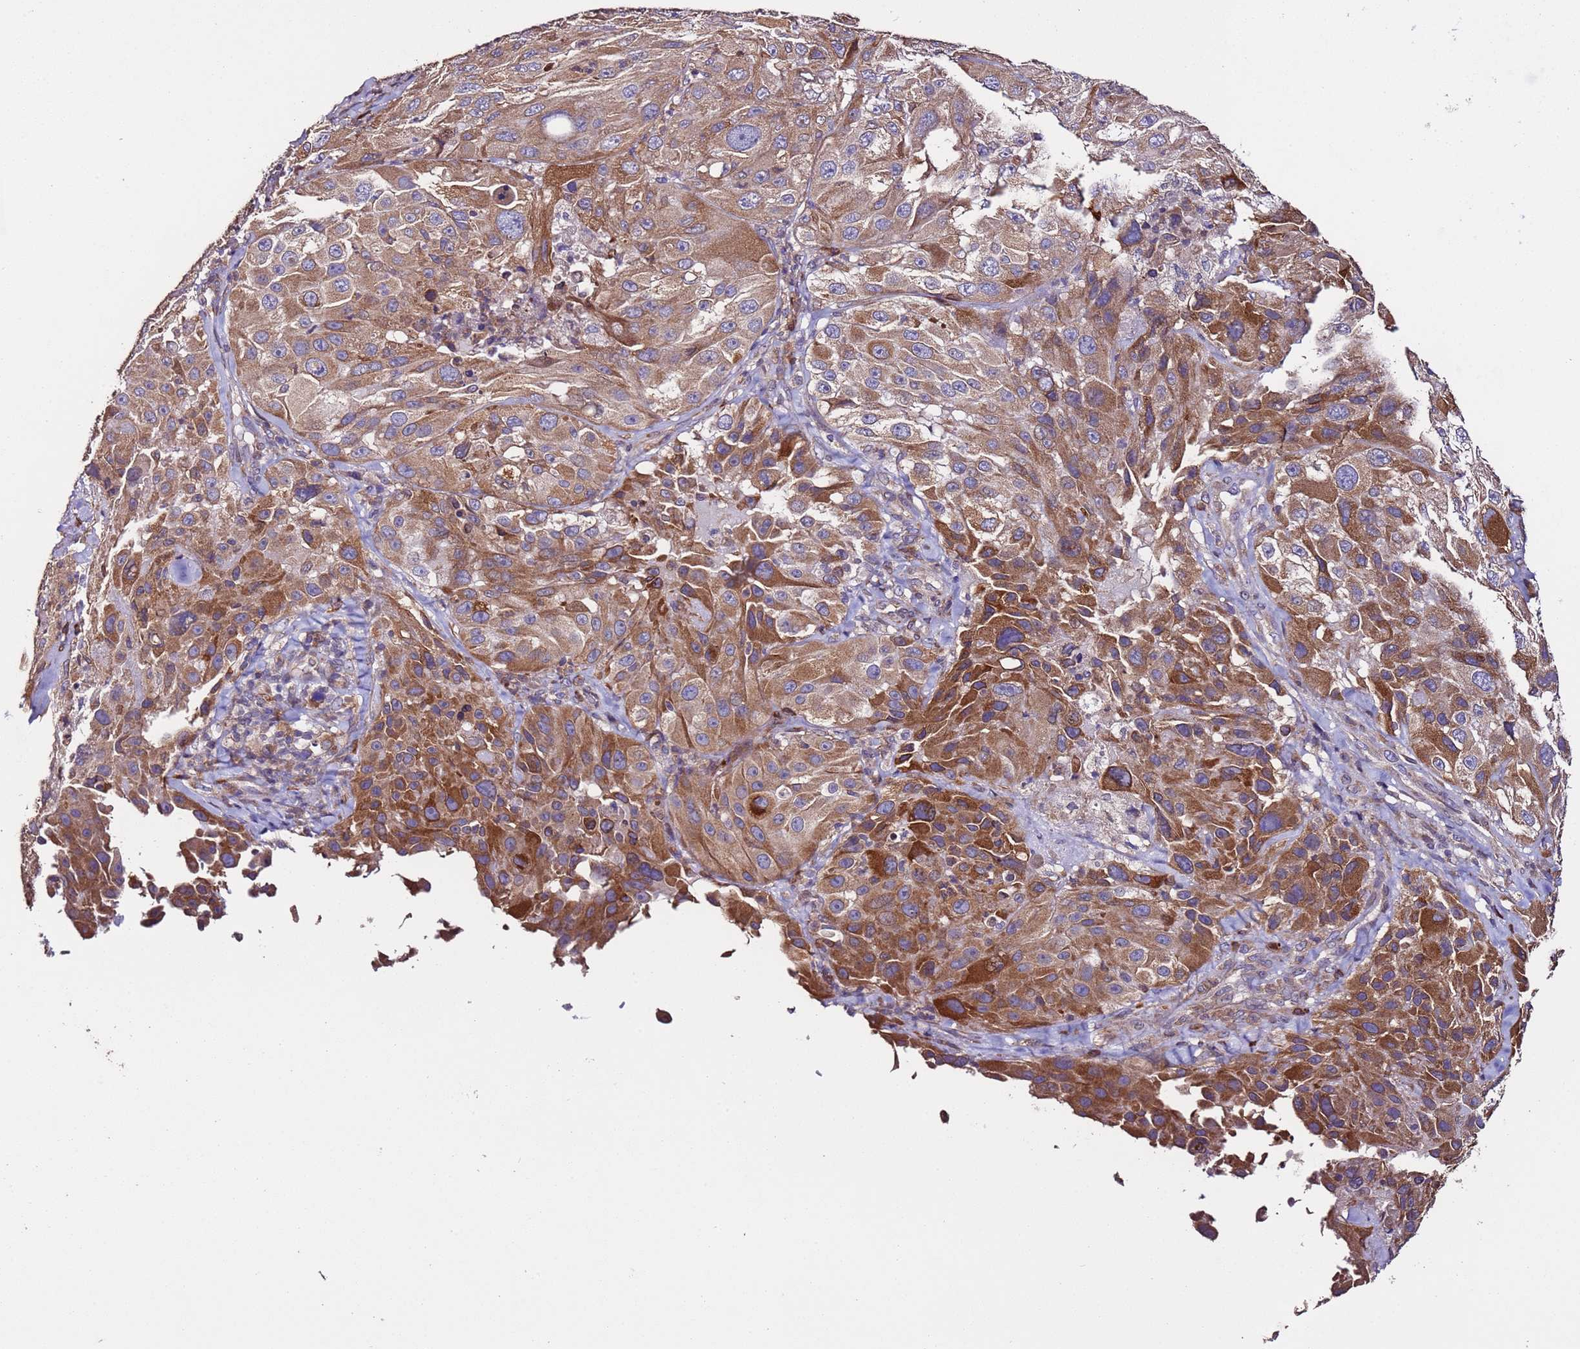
{"staining": {"intensity": "strong", "quantity": ">75%", "location": "cytoplasmic/membranous"}, "tissue": "melanoma", "cell_type": "Tumor cells", "image_type": "cancer", "snomed": [{"axis": "morphology", "description": "Malignant melanoma, Metastatic site"}, {"axis": "topography", "description": "Lymph node"}], "caption": "IHC image of neoplastic tissue: malignant melanoma (metastatic site) stained using immunohistochemistry shows high levels of strong protein expression localized specifically in the cytoplasmic/membranous of tumor cells, appearing as a cytoplasmic/membranous brown color.", "gene": "SLC41A3", "patient": {"sex": "male", "age": 62}}